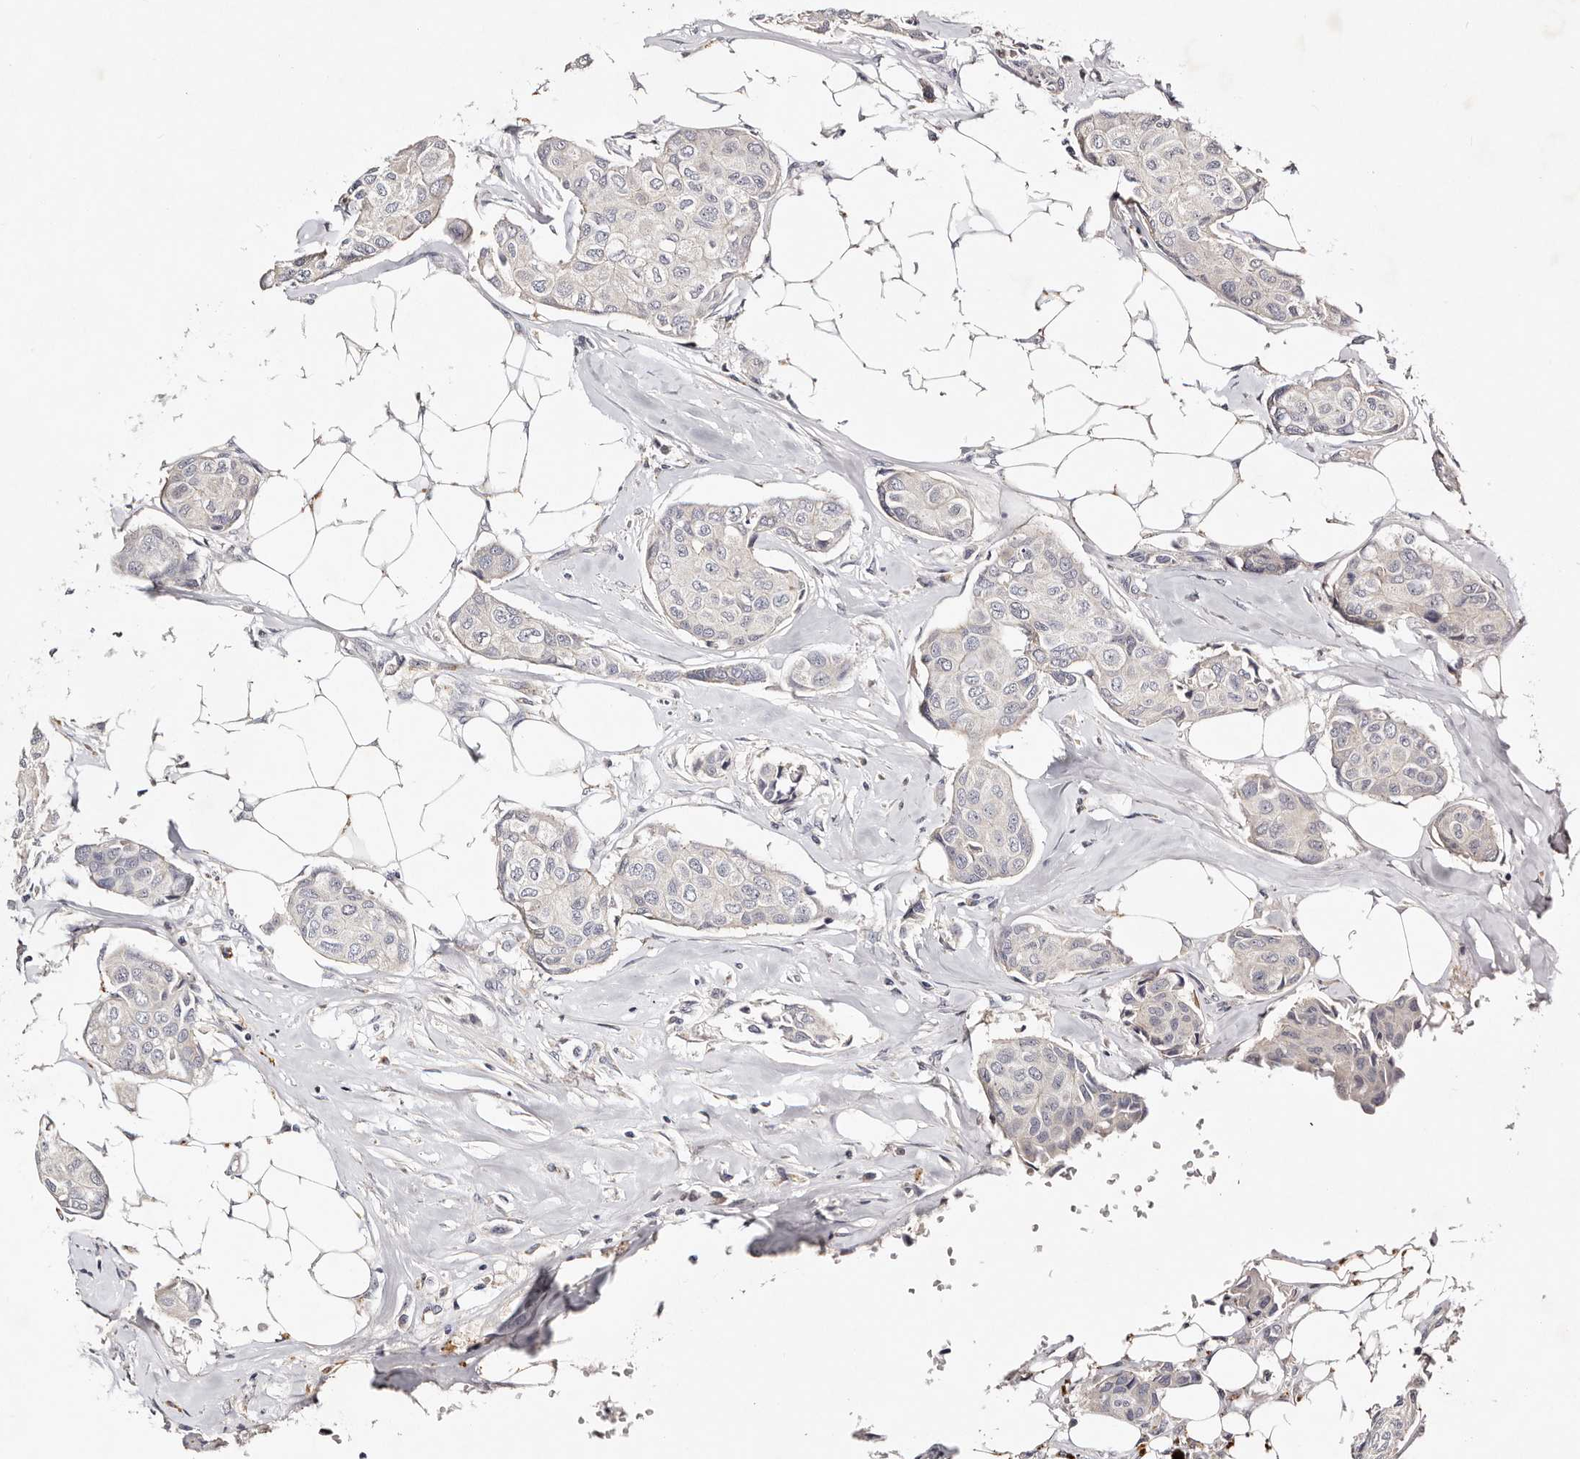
{"staining": {"intensity": "negative", "quantity": "none", "location": "none"}, "tissue": "breast cancer", "cell_type": "Tumor cells", "image_type": "cancer", "snomed": [{"axis": "morphology", "description": "Duct carcinoma"}, {"axis": "topography", "description": "Breast"}], "caption": "Human breast cancer stained for a protein using immunohistochemistry reveals no expression in tumor cells.", "gene": "MRPS33", "patient": {"sex": "female", "age": 80}}